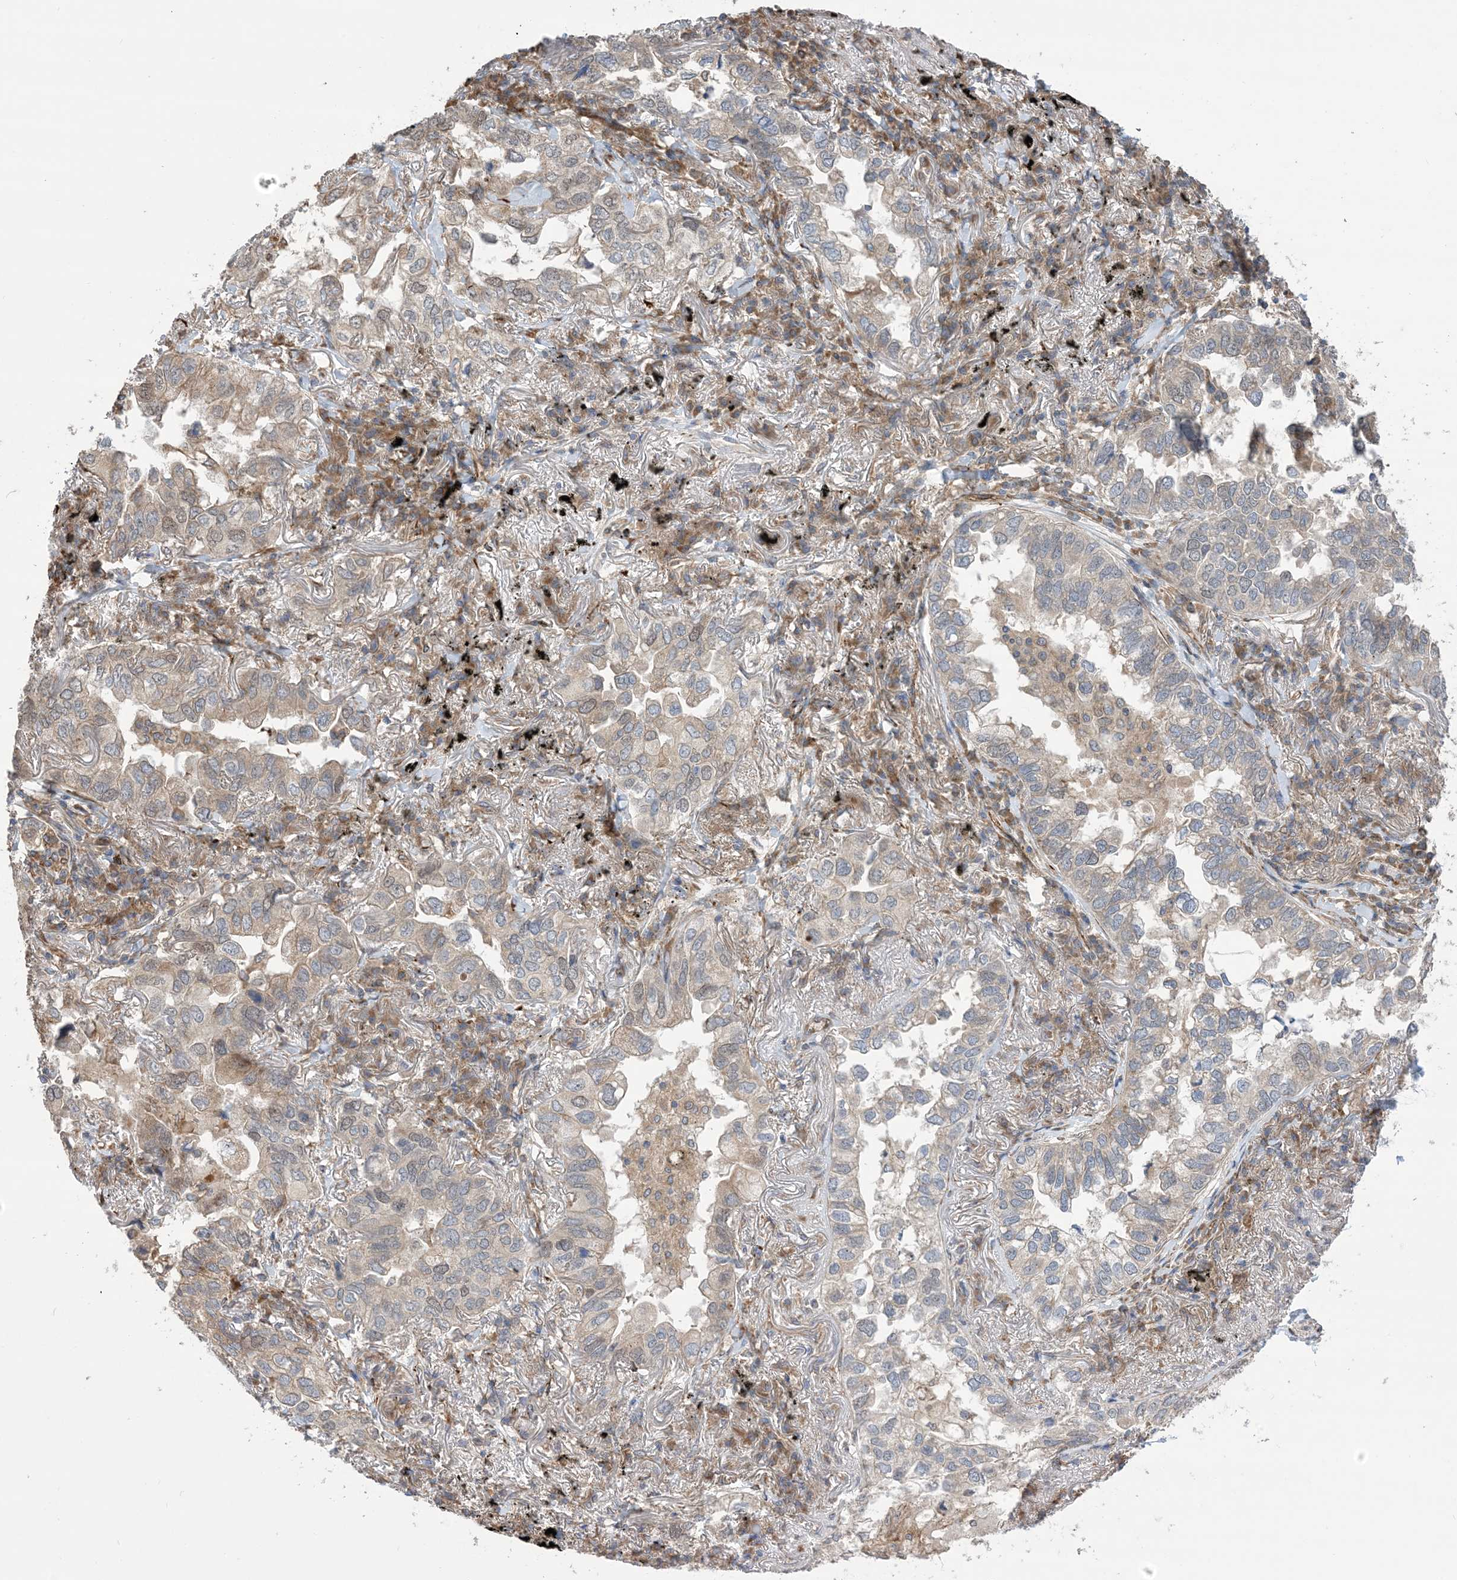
{"staining": {"intensity": "weak", "quantity": "<25%", "location": "cytoplasmic/membranous"}, "tissue": "lung cancer", "cell_type": "Tumor cells", "image_type": "cancer", "snomed": [{"axis": "morphology", "description": "Adenocarcinoma, NOS"}, {"axis": "topography", "description": "Lung"}], "caption": "An immunohistochemistry (IHC) photomicrograph of lung adenocarcinoma is shown. There is no staining in tumor cells of lung adenocarcinoma.", "gene": "CLEC16A", "patient": {"sex": "male", "age": 65}}